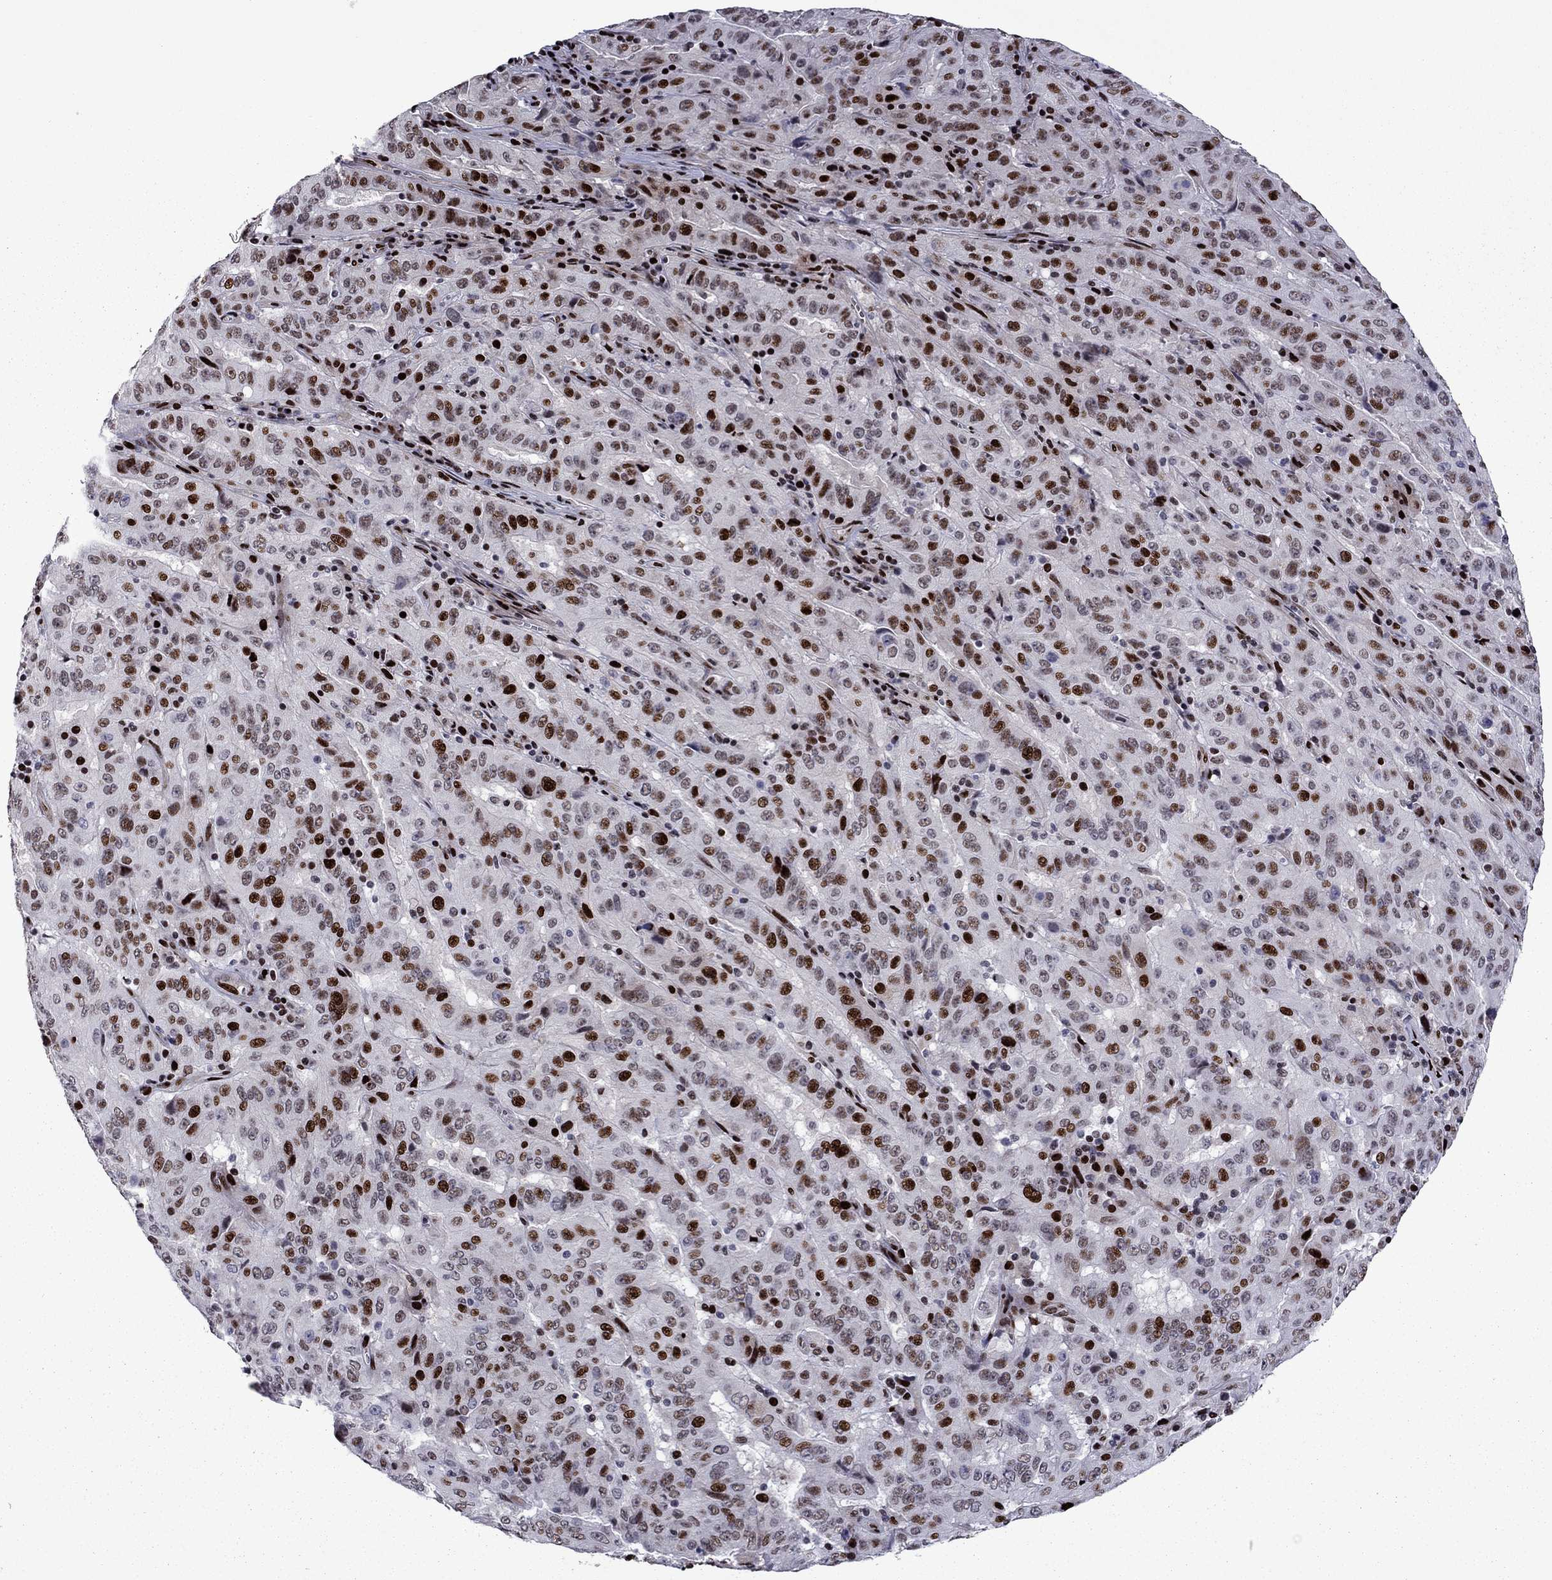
{"staining": {"intensity": "strong", "quantity": ">75%", "location": "nuclear"}, "tissue": "pancreatic cancer", "cell_type": "Tumor cells", "image_type": "cancer", "snomed": [{"axis": "morphology", "description": "Adenocarcinoma, NOS"}, {"axis": "topography", "description": "Pancreas"}], "caption": "About >75% of tumor cells in adenocarcinoma (pancreatic) display strong nuclear protein staining as visualized by brown immunohistochemical staining.", "gene": "LIMK1", "patient": {"sex": "male", "age": 63}}